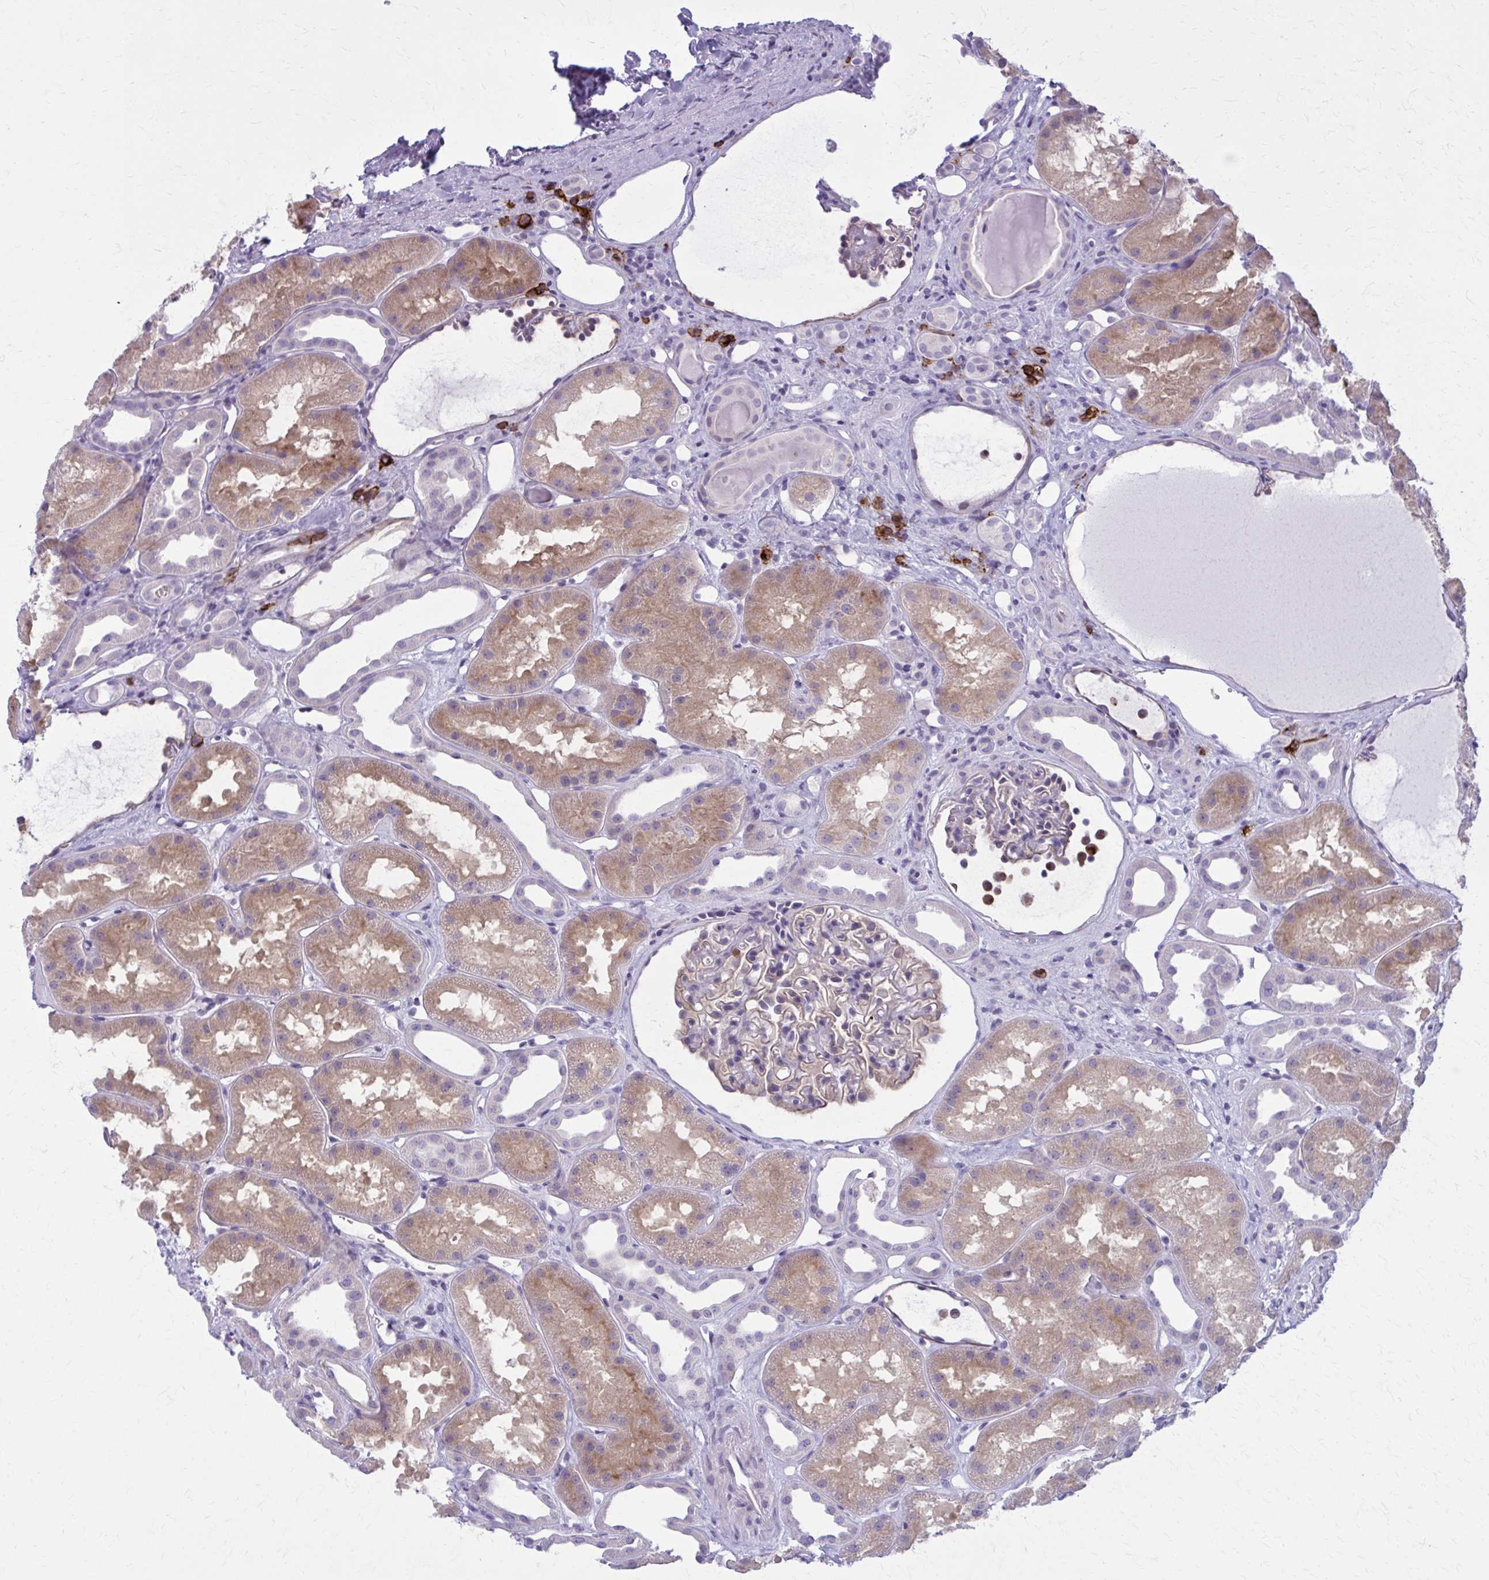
{"staining": {"intensity": "weak", "quantity": "<25%", "location": "cytoplasmic/membranous"}, "tissue": "kidney", "cell_type": "Cells in glomeruli", "image_type": "normal", "snomed": [{"axis": "morphology", "description": "Normal tissue, NOS"}, {"axis": "topography", "description": "Kidney"}], "caption": "Immunohistochemistry (IHC) photomicrograph of benign kidney stained for a protein (brown), which exhibits no positivity in cells in glomeruli. (Brightfield microscopy of DAB (3,3'-diaminobenzidine) immunohistochemistry at high magnification).", "gene": "CD38", "patient": {"sex": "male", "age": 61}}